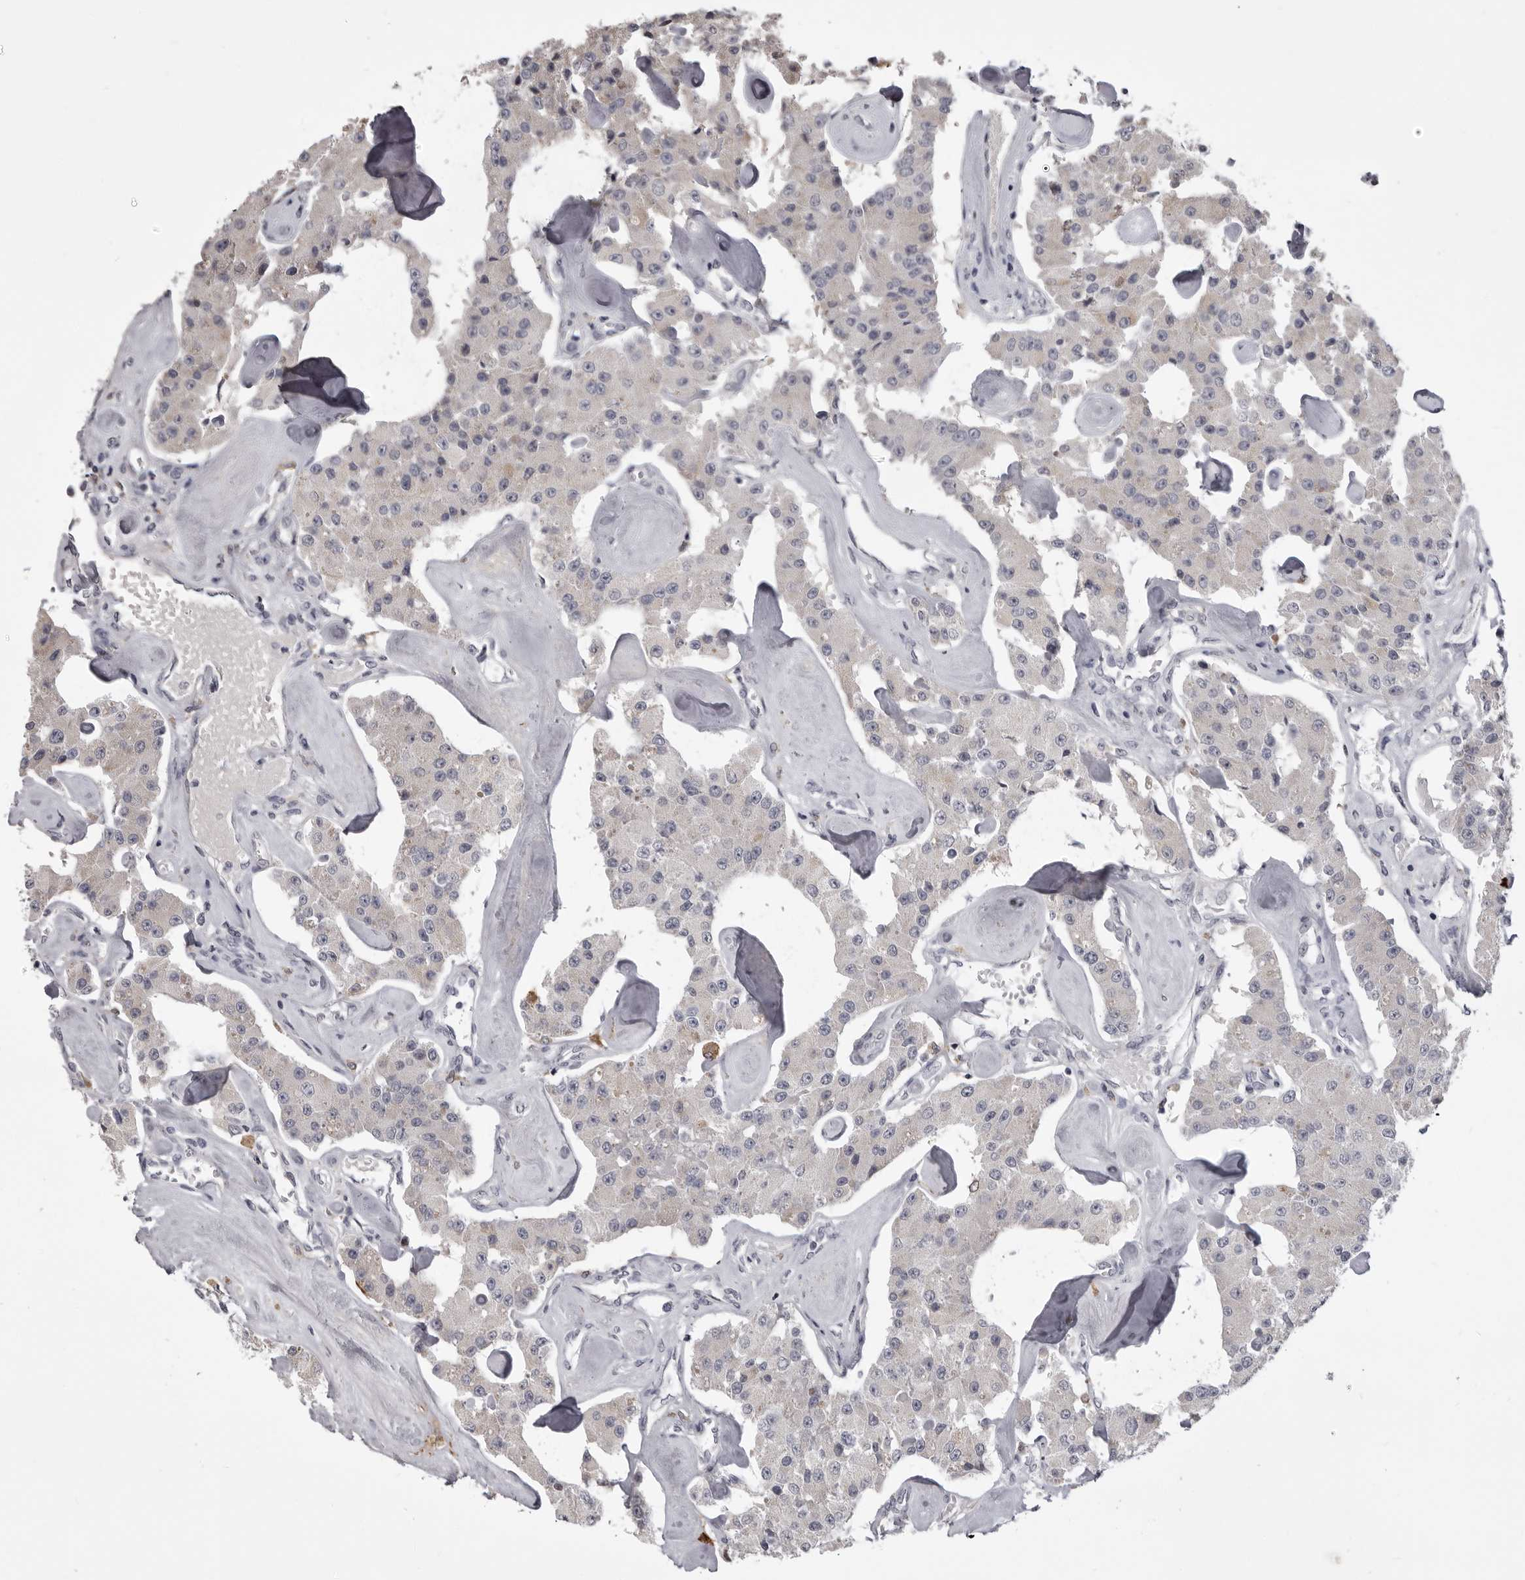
{"staining": {"intensity": "negative", "quantity": "none", "location": "none"}, "tissue": "carcinoid", "cell_type": "Tumor cells", "image_type": "cancer", "snomed": [{"axis": "morphology", "description": "Carcinoid, malignant, NOS"}, {"axis": "topography", "description": "Pancreas"}], "caption": "IHC of carcinoid shows no expression in tumor cells.", "gene": "NCEH1", "patient": {"sex": "male", "age": 41}}